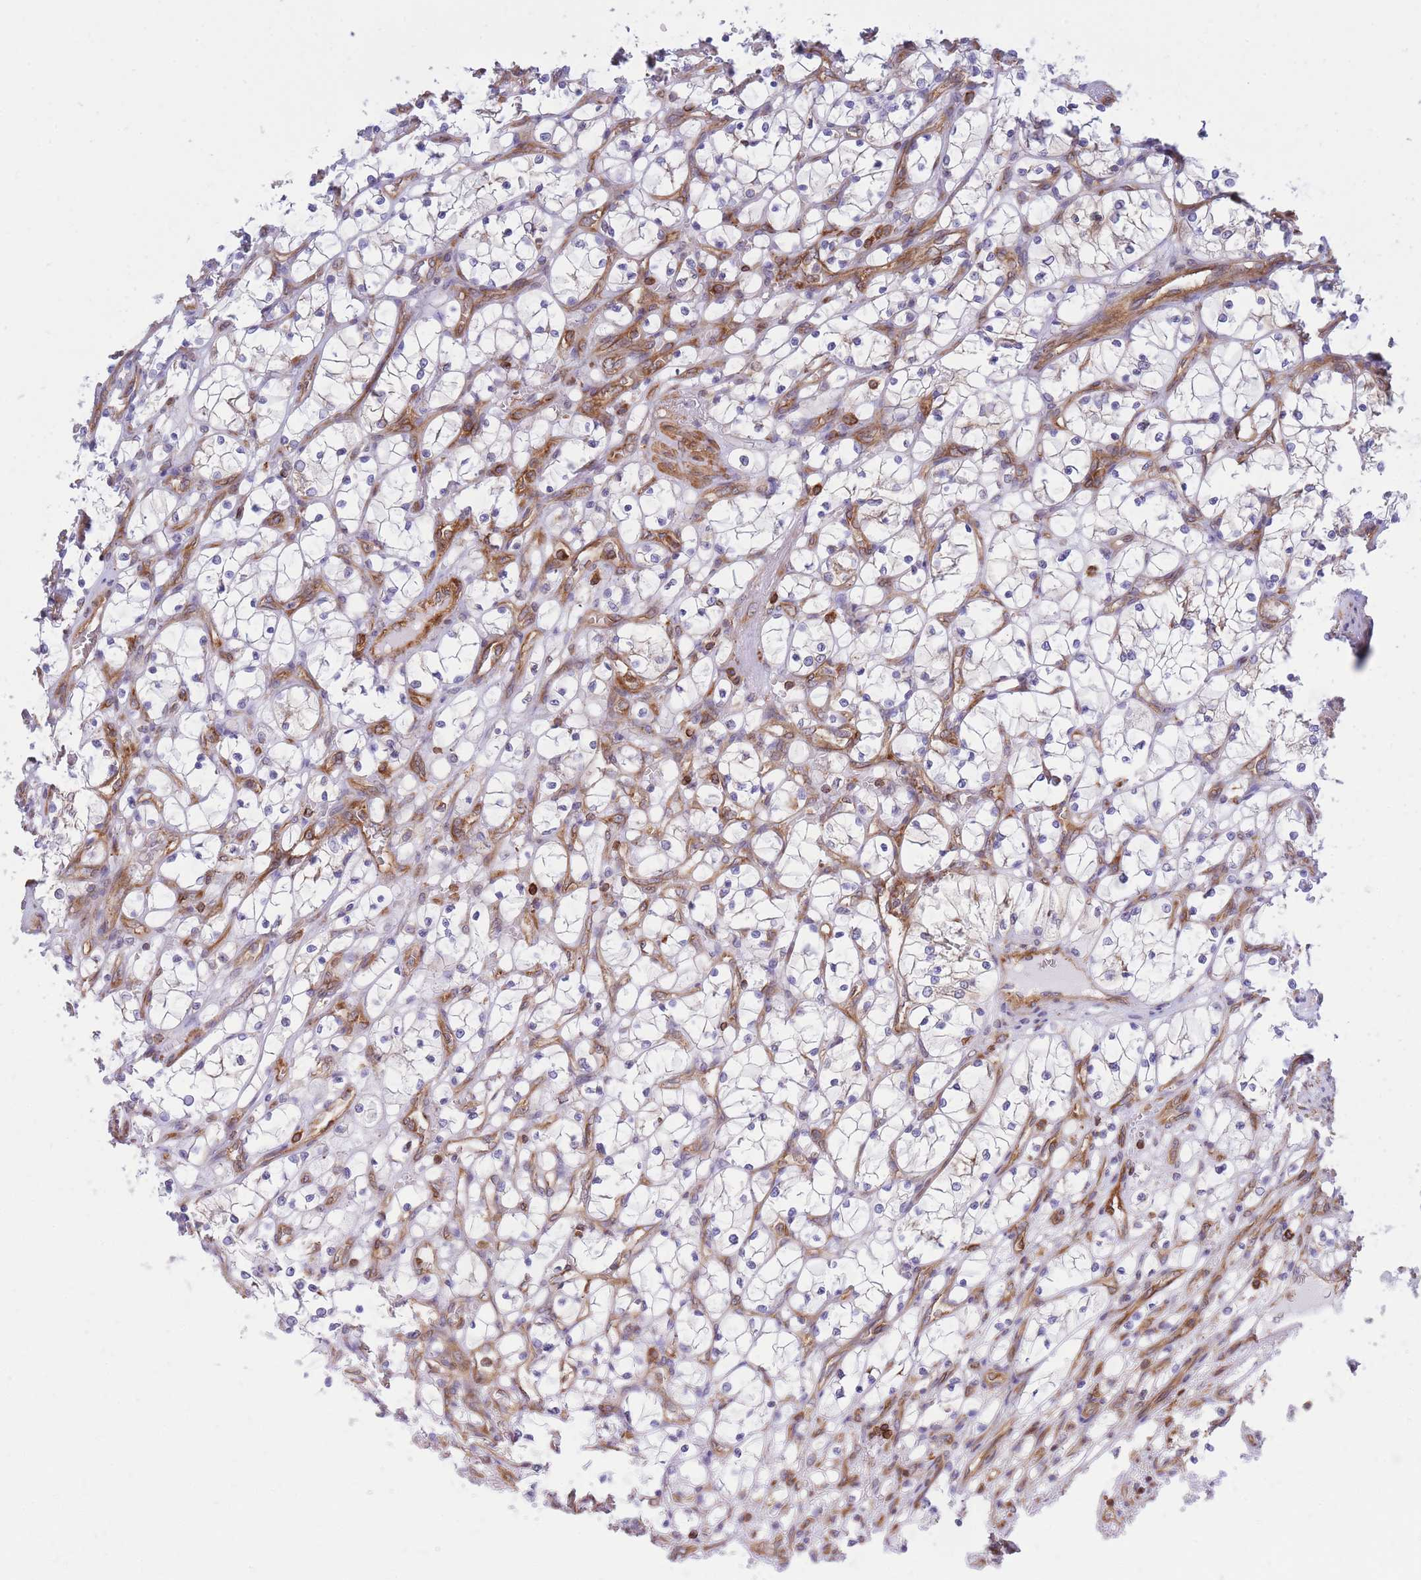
{"staining": {"intensity": "weak", "quantity": "25%-75%", "location": "cytoplasmic/membranous"}, "tissue": "renal cancer", "cell_type": "Tumor cells", "image_type": "cancer", "snomed": [{"axis": "morphology", "description": "Adenocarcinoma, NOS"}, {"axis": "topography", "description": "Kidney"}], "caption": "Weak cytoplasmic/membranous protein staining is present in approximately 25%-75% of tumor cells in adenocarcinoma (renal).", "gene": "REM1", "patient": {"sex": "female", "age": 69}}